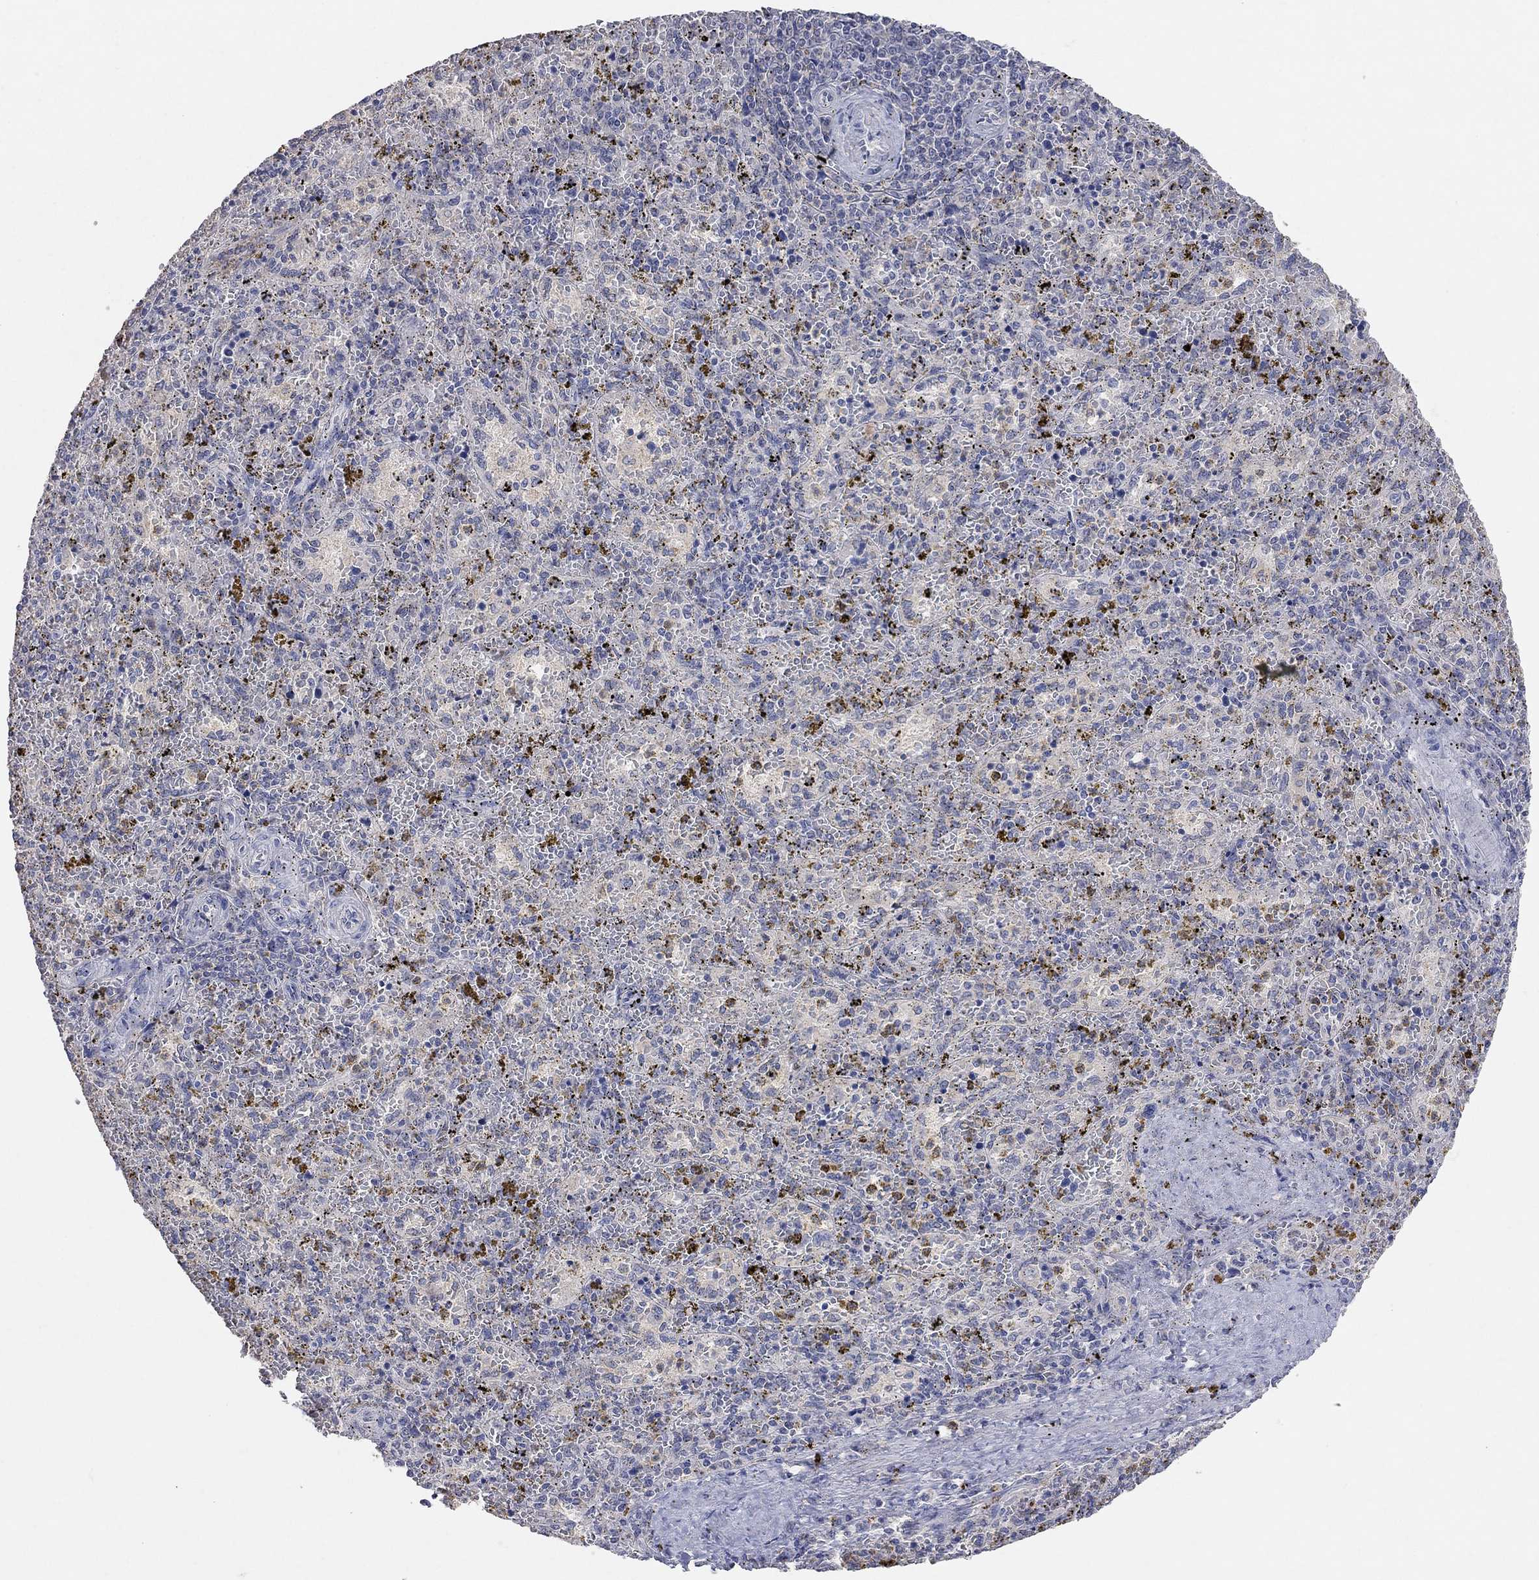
{"staining": {"intensity": "negative", "quantity": "none", "location": "none"}, "tissue": "spleen", "cell_type": "Cells in red pulp", "image_type": "normal", "snomed": [{"axis": "morphology", "description": "Normal tissue, NOS"}, {"axis": "topography", "description": "Spleen"}], "caption": "Spleen was stained to show a protein in brown. There is no significant staining in cells in red pulp. The staining was performed using DAB (3,3'-diaminobenzidine) to visualize the protein expression in brown, while the nuclei were stained in blue with hematoxylin (Magnification: 20x).", "gene": "MMP13", "patient": {"sex": "female", "age": 50}}